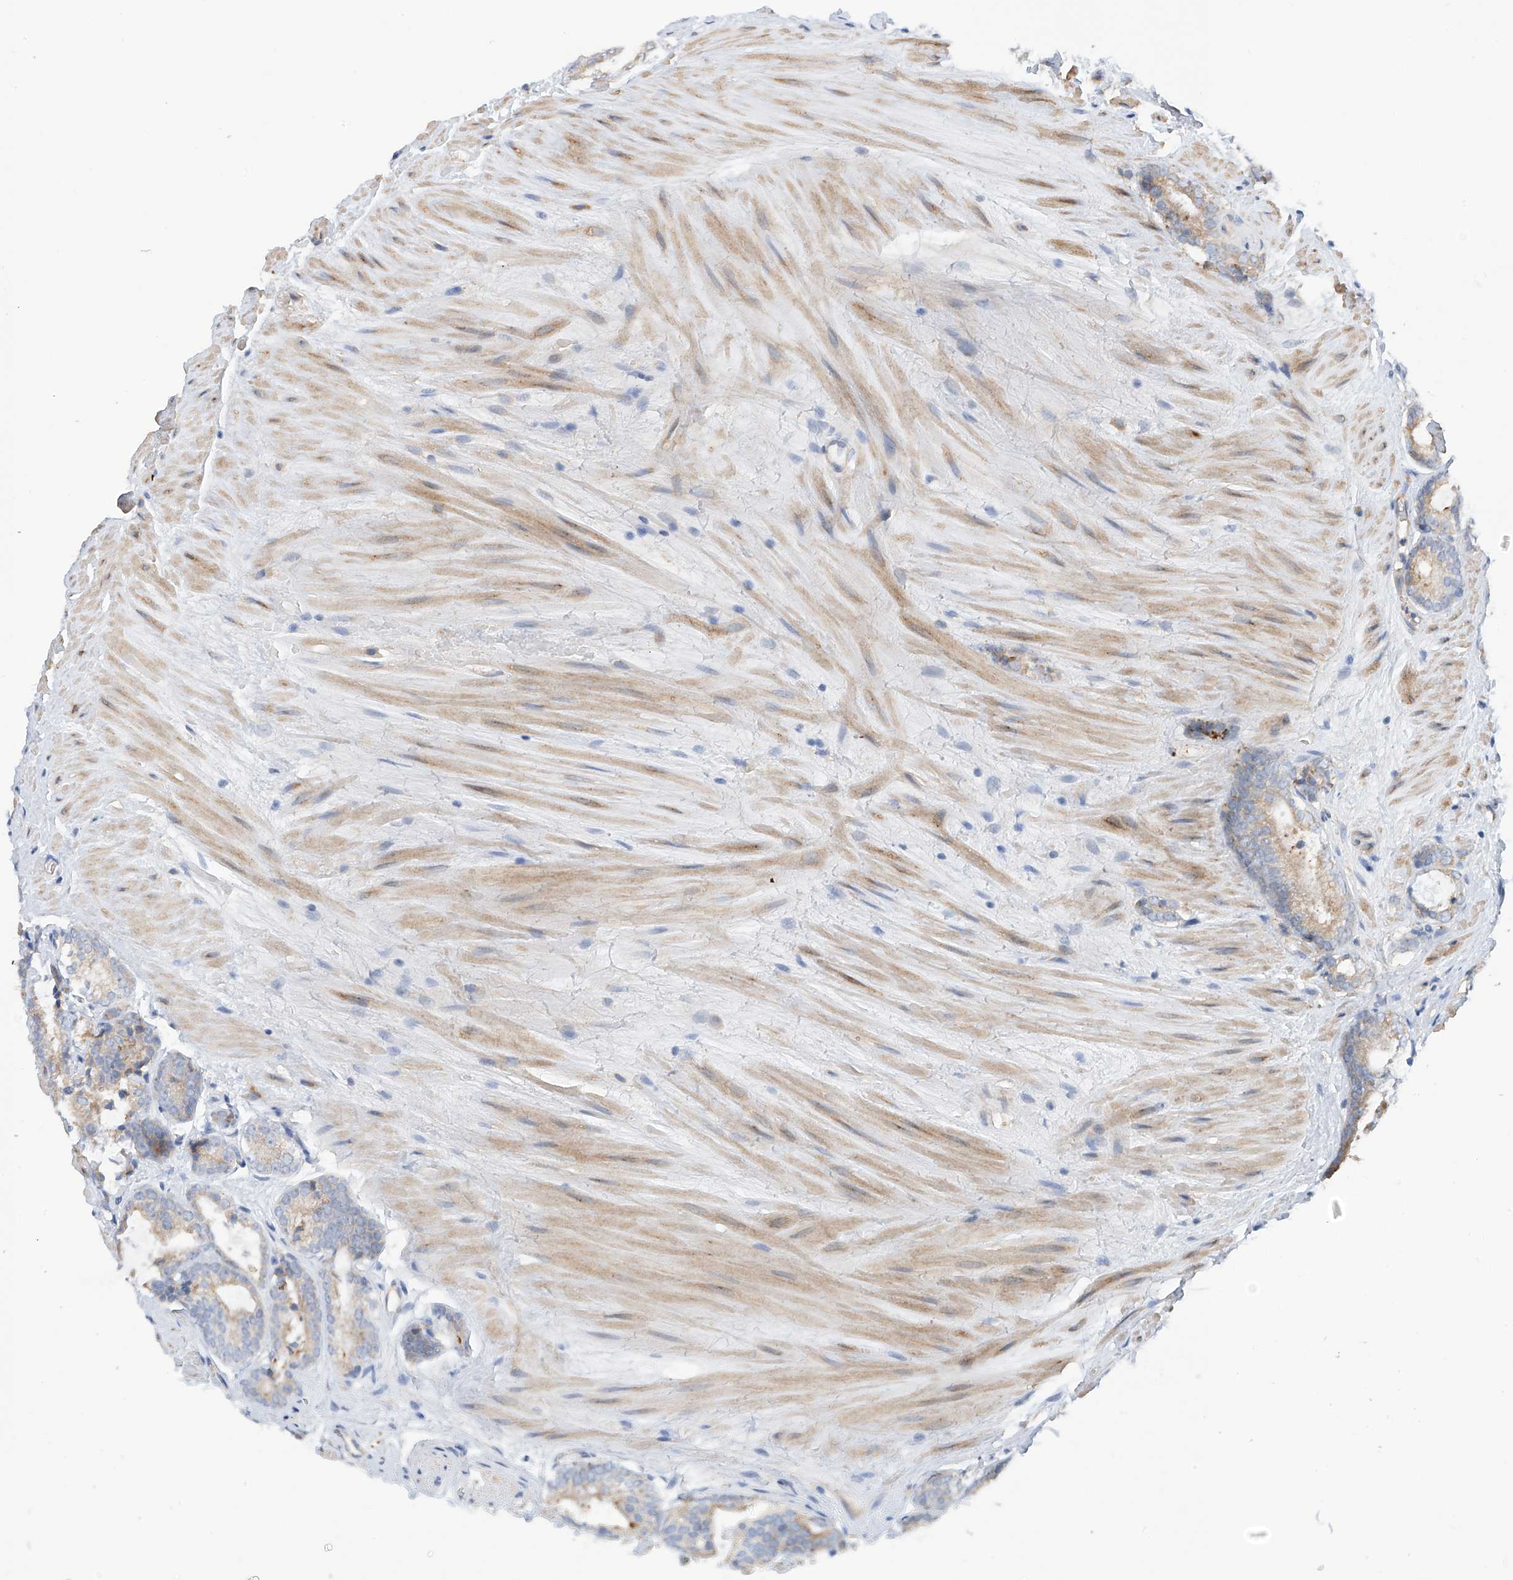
{"staining": {"intensity": "weak", "quantity": "25%-75%", "location": "cytoplasmic/membranous"}, "tissue": "prostate cancer", "cell_type": "Tumor cells", "image_type": "cancer", "snomed": [{"axis": "morphology", "description": "Adenocarcinoma, High grade"}, {"axis": "topography", "description": "Prostate"}], "caption": "IHC (DAB (3,3'-diaminobenzidine)) staining of prostate cancer (high-grade adenocarcinoma) shows weak cytoplasmic/membranous protein positivity in approximately 25%-75% of tumor cells.", "gene": "REC8", "patient": {"sex": "male", "age": 63}}